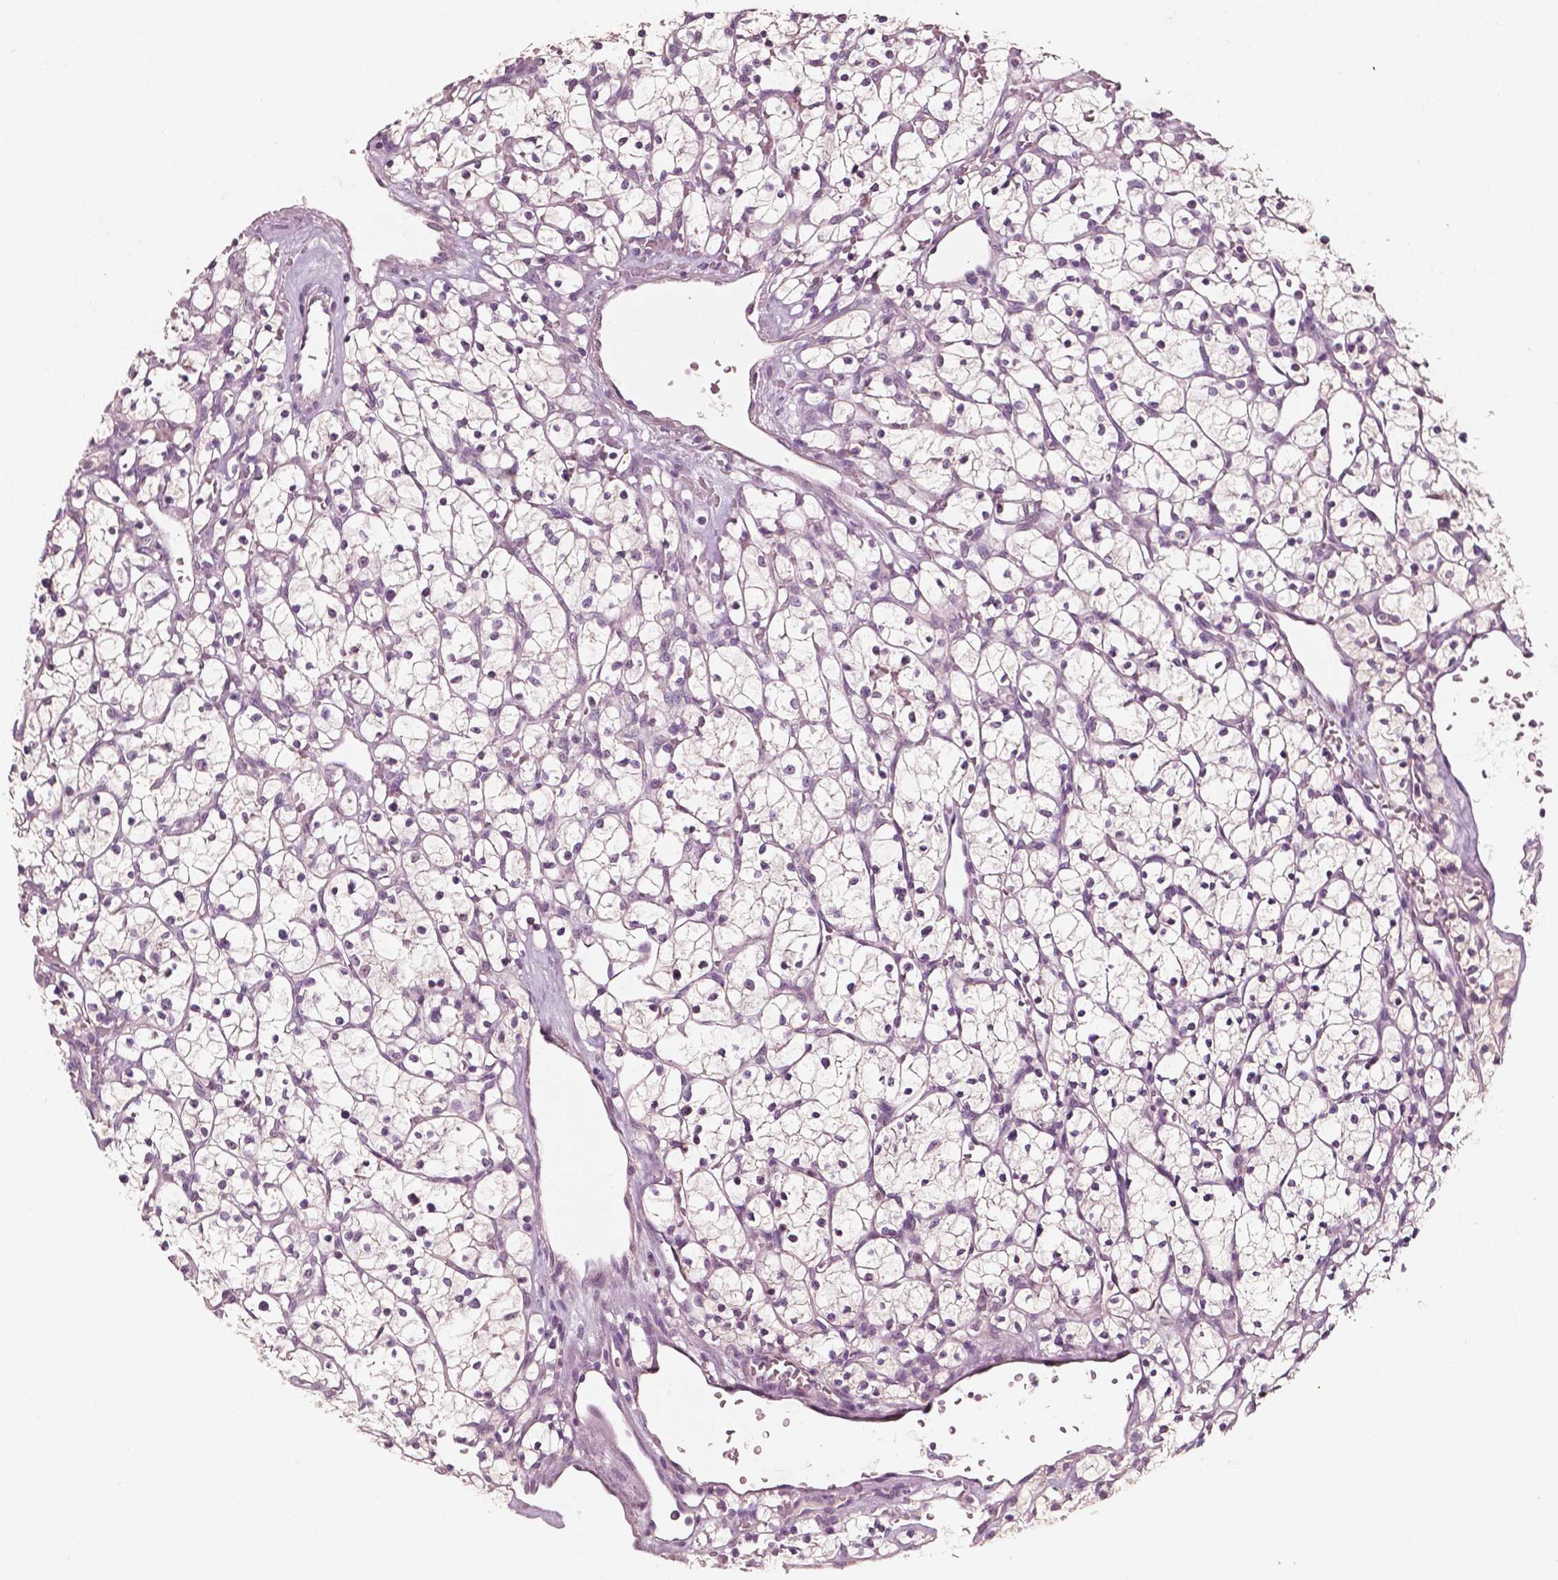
{"staining": {"intensity": "negative", "quantity": "none", "location": "none"}, "tissue": "renal cancer", "cell_type": "Tumor cells", "image_type": "cancer", "snomed": [{"axis": "morphology", "description": "Adenocarcinoma, NOS"}, {"axis": "topography", "description": "Kidney"}], "caption": "High power microscopy photomicrograph of an immunohistochemistry photomicrograph of renal cancer (adenocarcinoma), revealing no significant positivity in tumor cells.", "gene": "PLA2R1", "patient": {"sex": "female", "age": 64}}